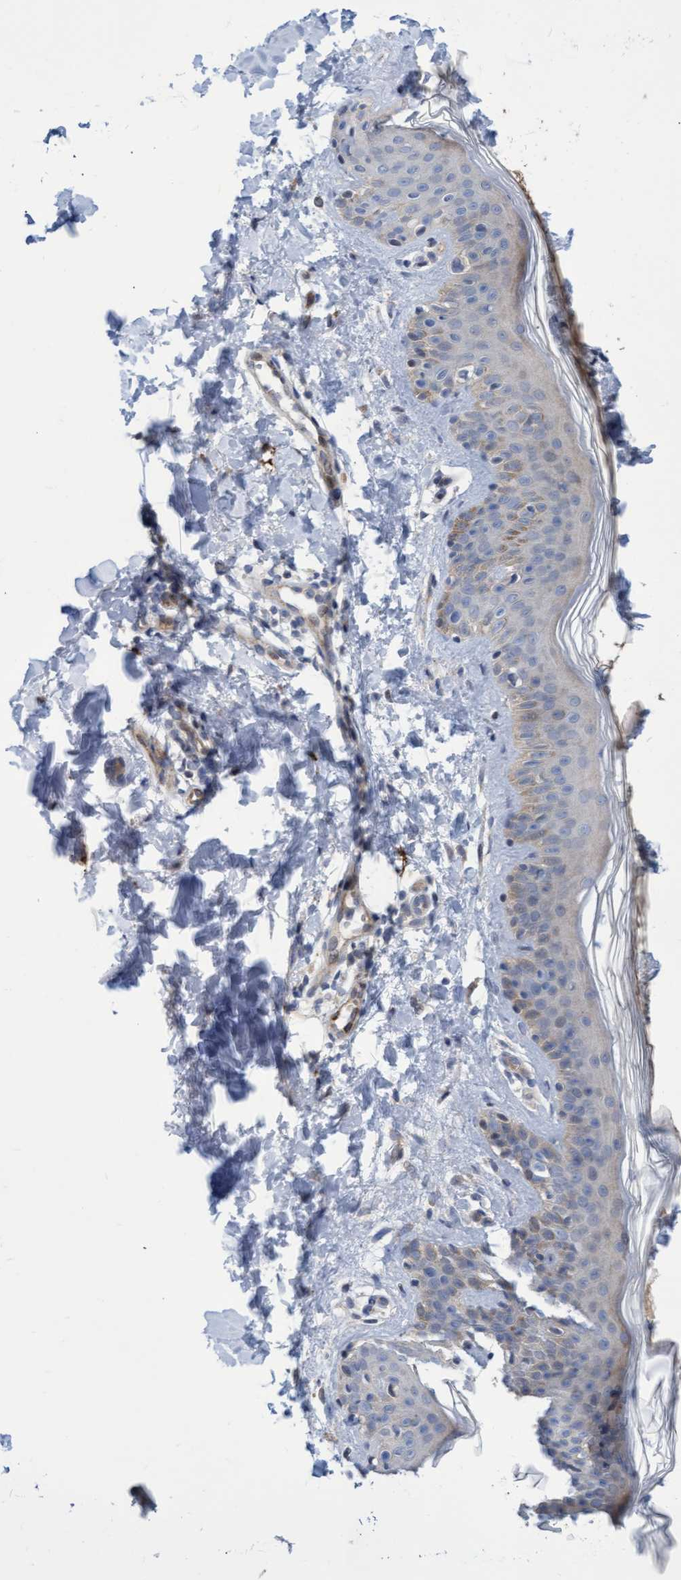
{"staining": {"intensity": "weak", "quantity": ">75%", "location": "cytoplasmic/membranous"}, "tissue": "skin", "cell_type": "Fibroblasts", "image_type": "normal", "snomed": [{"axis": "morphology", "description": "Normal tissue, NOS"}, {"axis": "topography", "description": "Skin"}], "caption": "A photomicrograph of human skin stained for a protein demonstrates weak cytoplasmic/membranous brown staining in fibroblasts. (IHC, brightfield microscopy, high magnification).", "gene": "ABCF2", "patient": {"sex": "male", "age": 40}}